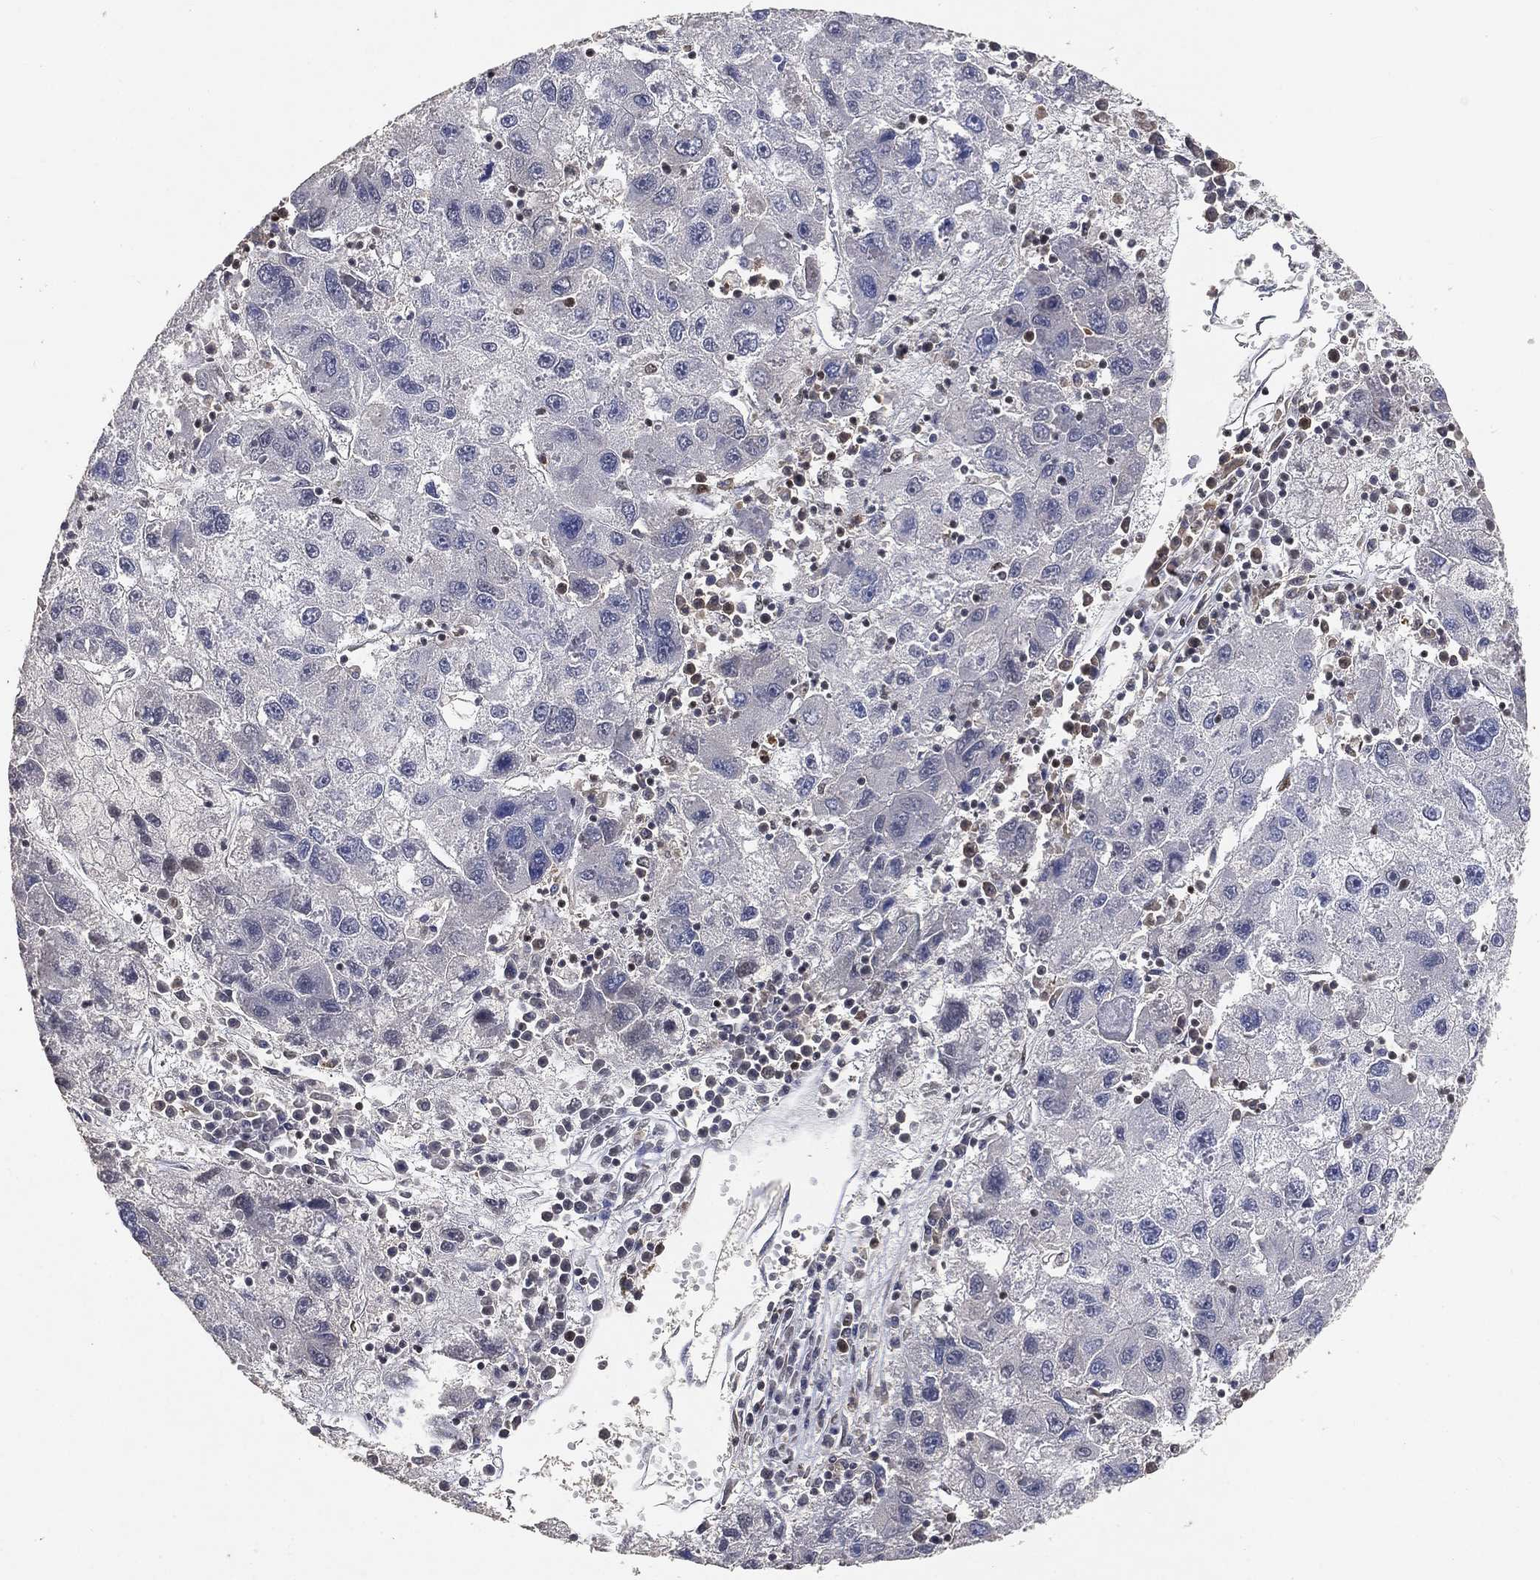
{"staining": {"intensity": "negative", "quantity": "none", "location": "none"}, "tissue": "liver cancer", "cell_type": "Tumor cells", "image_type": "cancer", "snomed": [{"axis": "morphology", "description": "Carcinoma, Hepatocellular, NOS"}, {"axis": "topography", "description": "Liver"}], "caption": "This is an immunohistochemistry micrograph of human hepatocellular carcinoma (liver). There is no expression in tumor cells.", "gene": "CRTC3", "patient": {"sex": "male", "age": 75}}